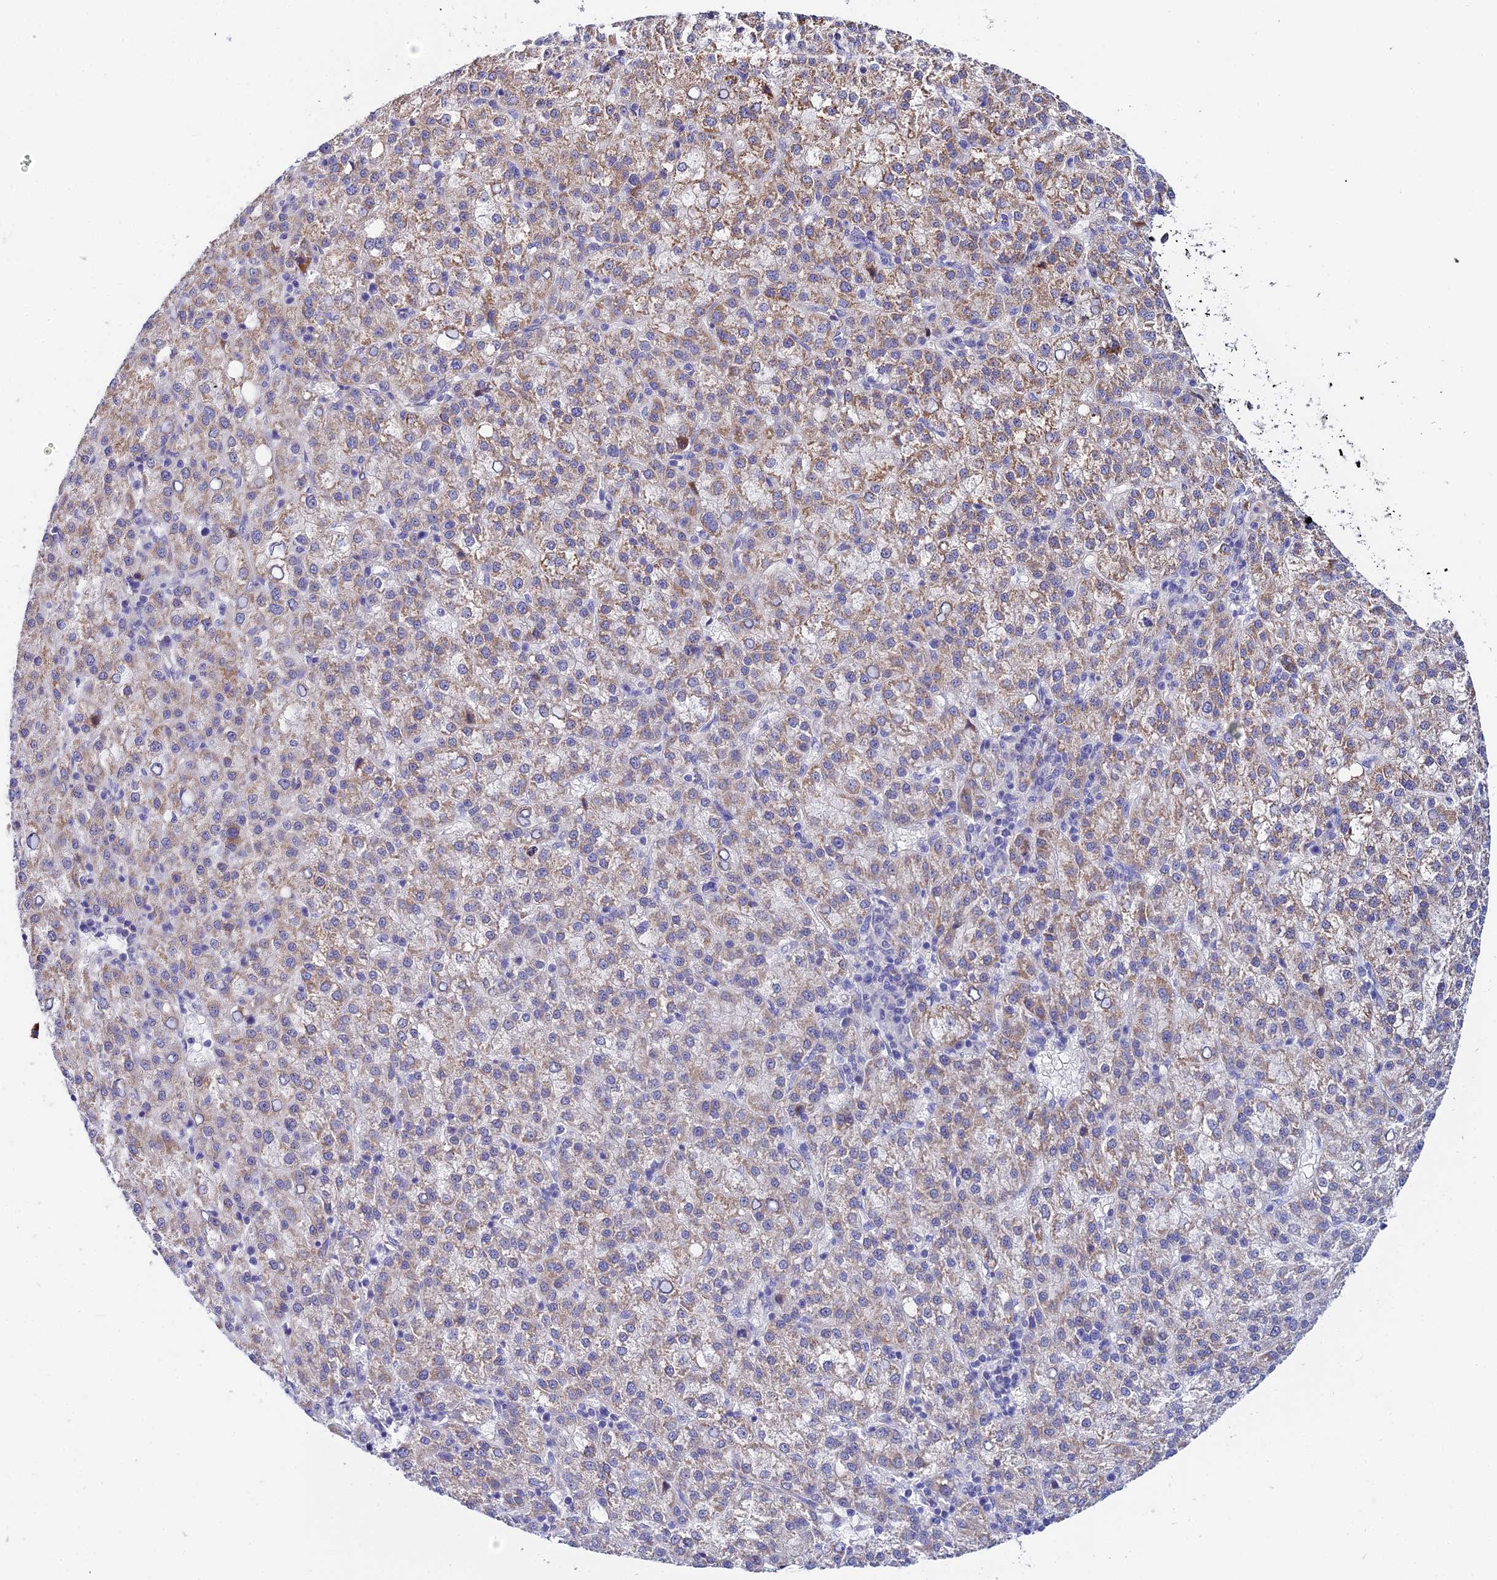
{"staining": {"intensity": "moderate", "quantity": "25%-75%", "location": "cytoplasmic/membranous"}, "tissue": "liver cancer", "cell_type": "Tumor cells", "image_type": "cancer", "snomed": [{"axis": "morphology", "description": "Carcinoma, Hepatocellular, NOS"}, {"axis": "topography", "description": "Liver"}], "caption": "Tumor cells show medium levels of moderate cytoplasmic/membranous staining in about 25%-75% of cells in liver cancer (hepatocellular carcinoma). (DAB IHC, brown staining for protein, blue staining for nuclei).", "gene": "ACOT2", "patient": {"sex": "female", "age": 58}}